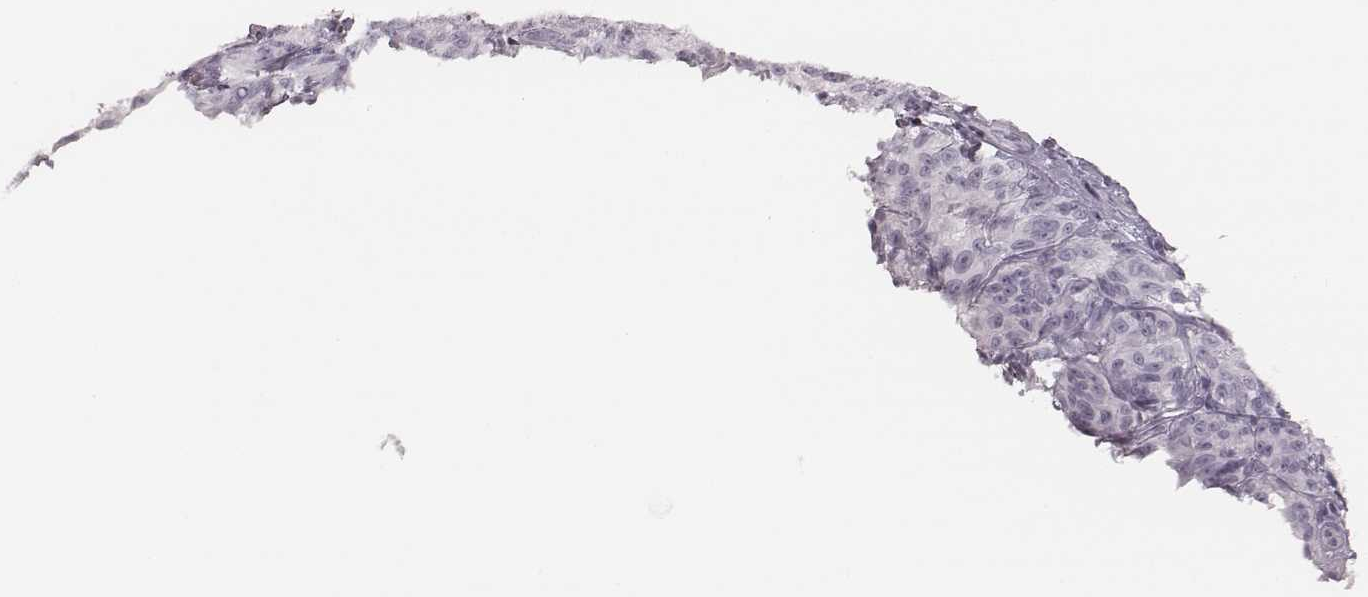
{"staining": {"intensity": "negative", "quantity": "none", "location": "none"}, "tissue": "melanoma", "cell_type": "Tumor cells", "image_type": "cancer", "snomed": [{"axis": "morphology", "description": "Malignant melanoma, NOS"}, {"axis": "topography", "description": "Skin"}], "caption": "Tumor cells show no significant protein expression in malignant melanoma.", "gene": "MSX1", "patient": {"sex": "female", "age": 85}}